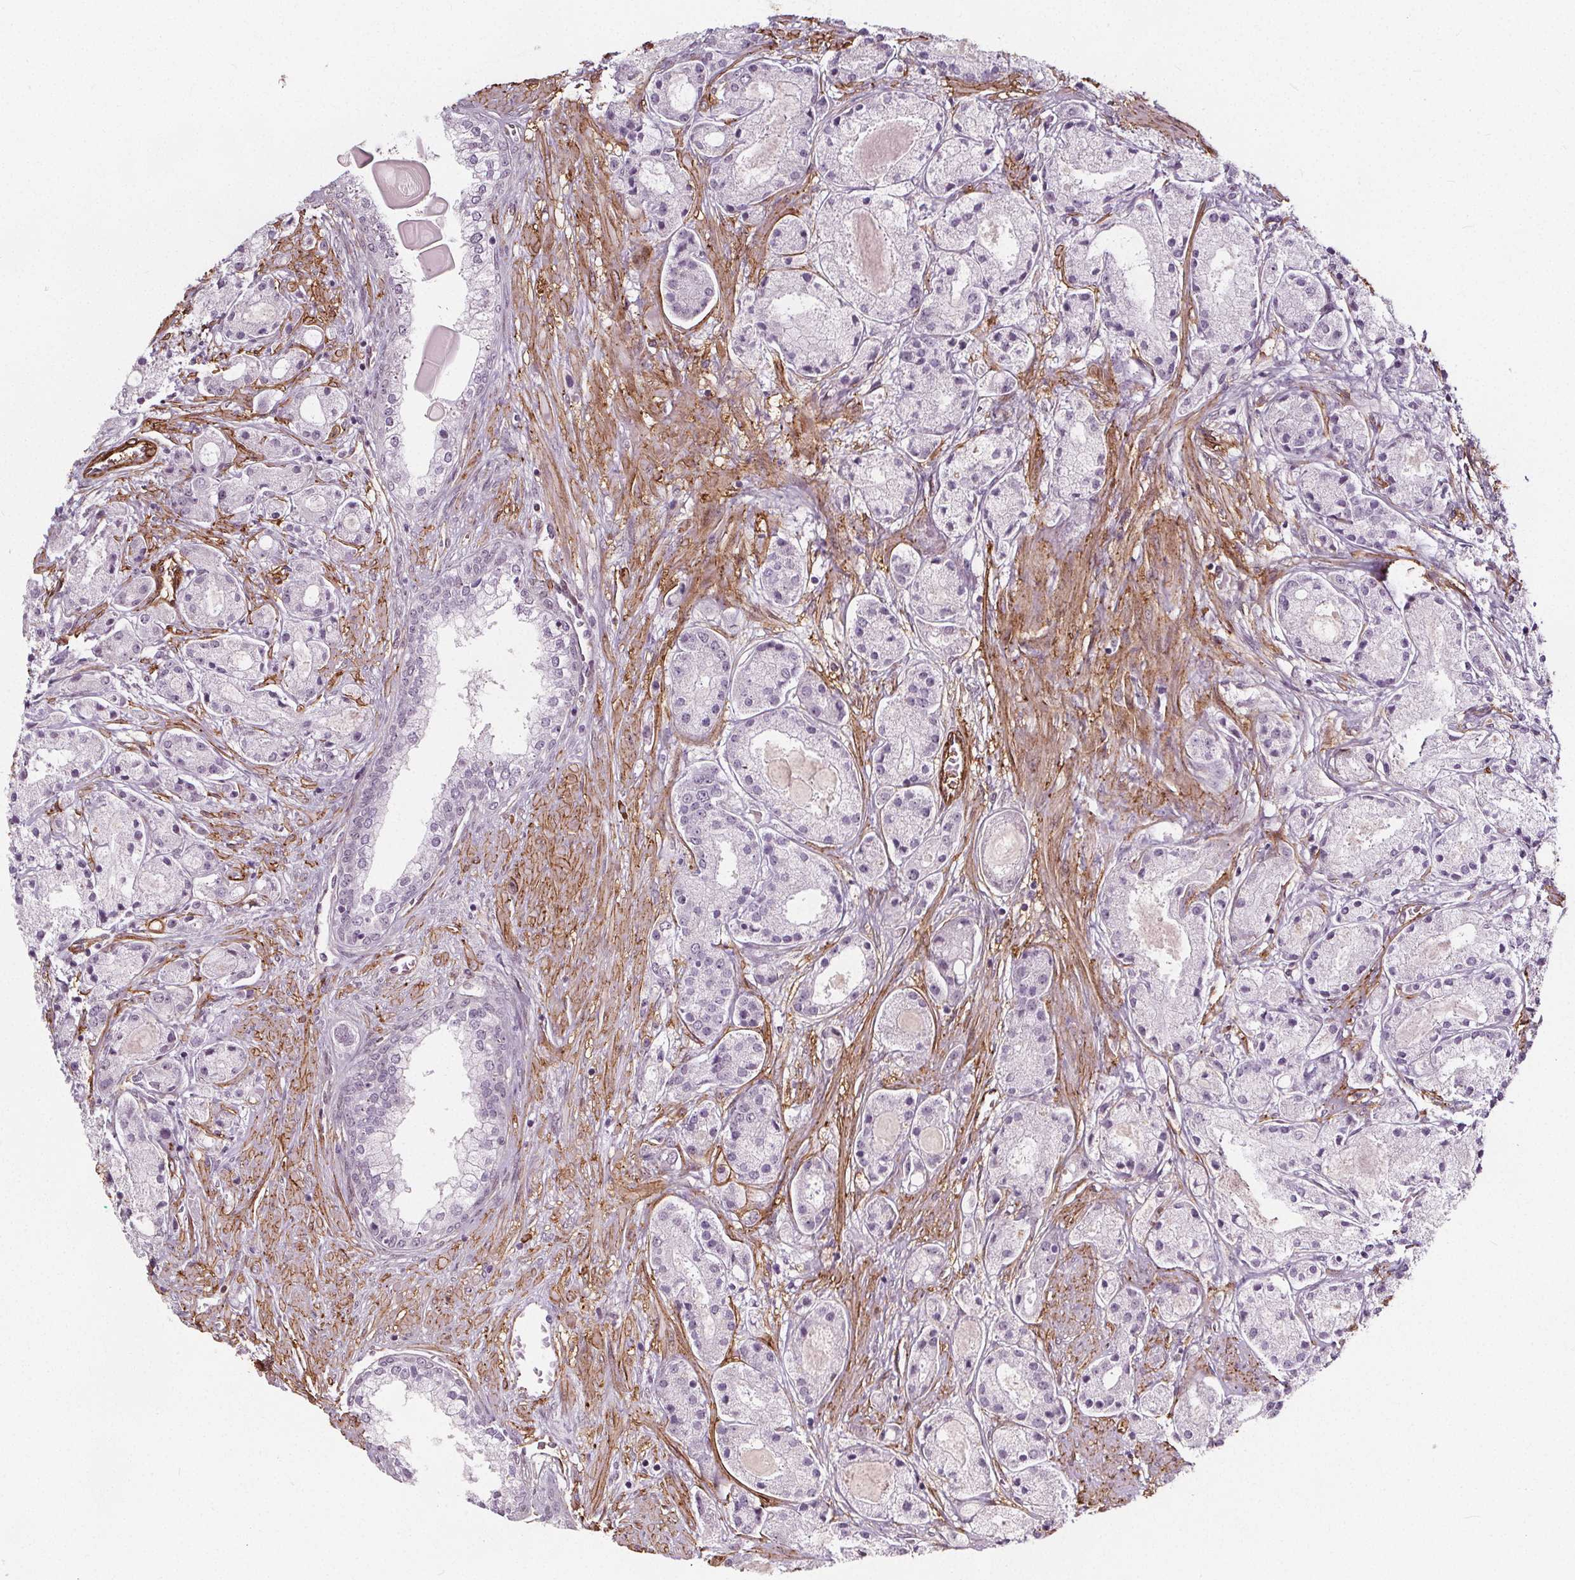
{"staining": {"intensity": "negative", "quantity": "none", "location": "none"}, "tissue": "prostate cancer", "cell_type": "Tumor cells", "image_type": "cancer", "snomed": [{"axis": "morphology", "description": "Adenocarcinoma, High grade"}, {"axis": "topography", "description": "Prostate"}], "caption": "A high-resolution image shows immunohistochemistry (IHC) staining of prostate high-grade adenocarcinoma, which reveals no significant positivity in tumor cells.", "gene": "HAS1", "patient": {"sex": "male", "age": 67}}